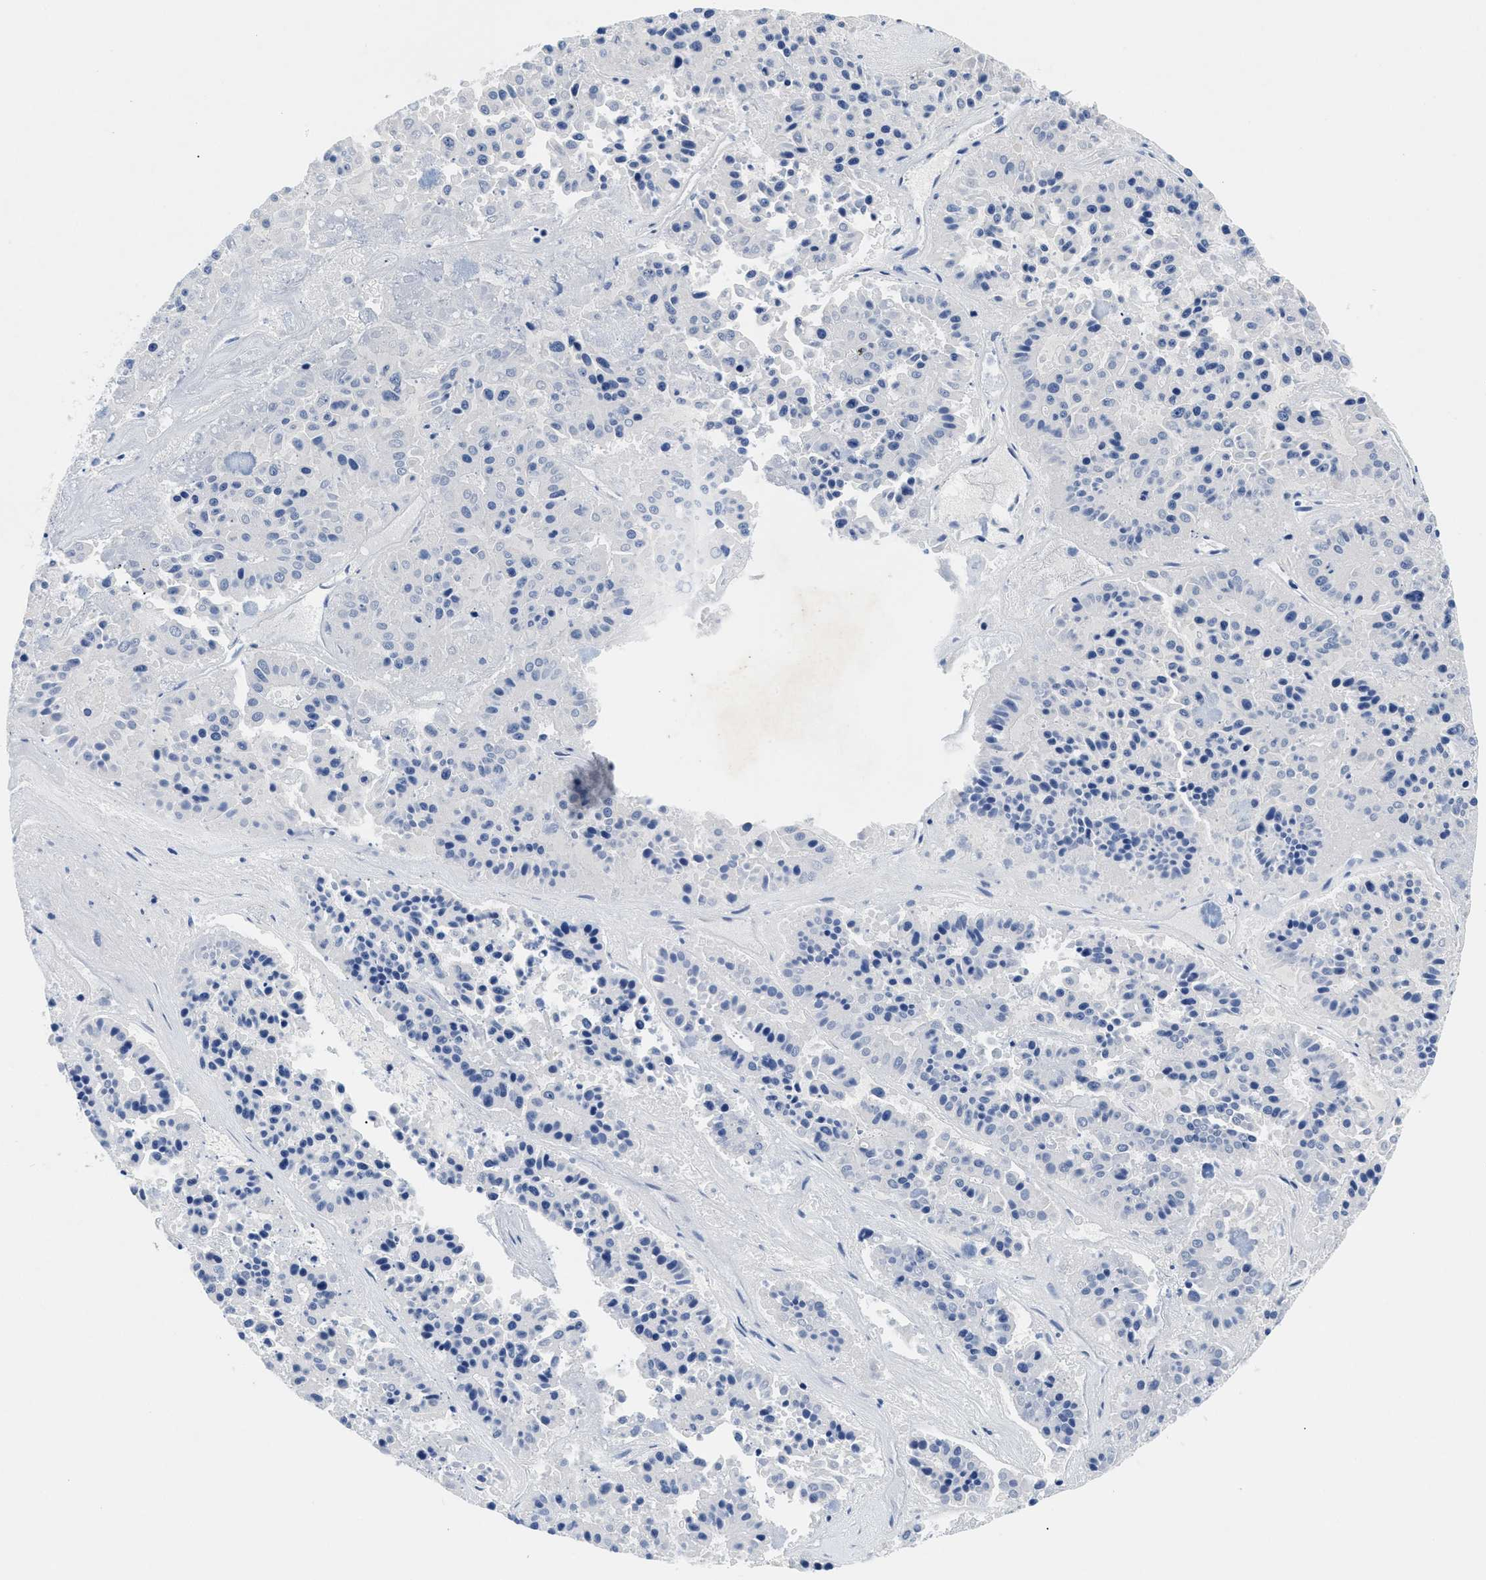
{"staining": {"intensity": "negative", "quantity": "none", "location": "none"}, "tissue": "pancreatic cancer", "cell_type": "Tumor cells", "image_type": "cancer", "snomed": [{"axis": "morphology", "description": "Adenocarcinoma, NOS"}, {"axis": "topography", "description": "Pancreas"}], "caption": "Tumor cells are negative for brown protein staining in pancreatic cancer (adenocarcinoma). (Stains: DAB IHC with hematoxylin counter stain, Microscopy: brightfield microscopy at high magnification).", "gene": "MEA1", "patient": {"sex": "male", "age": 50}}